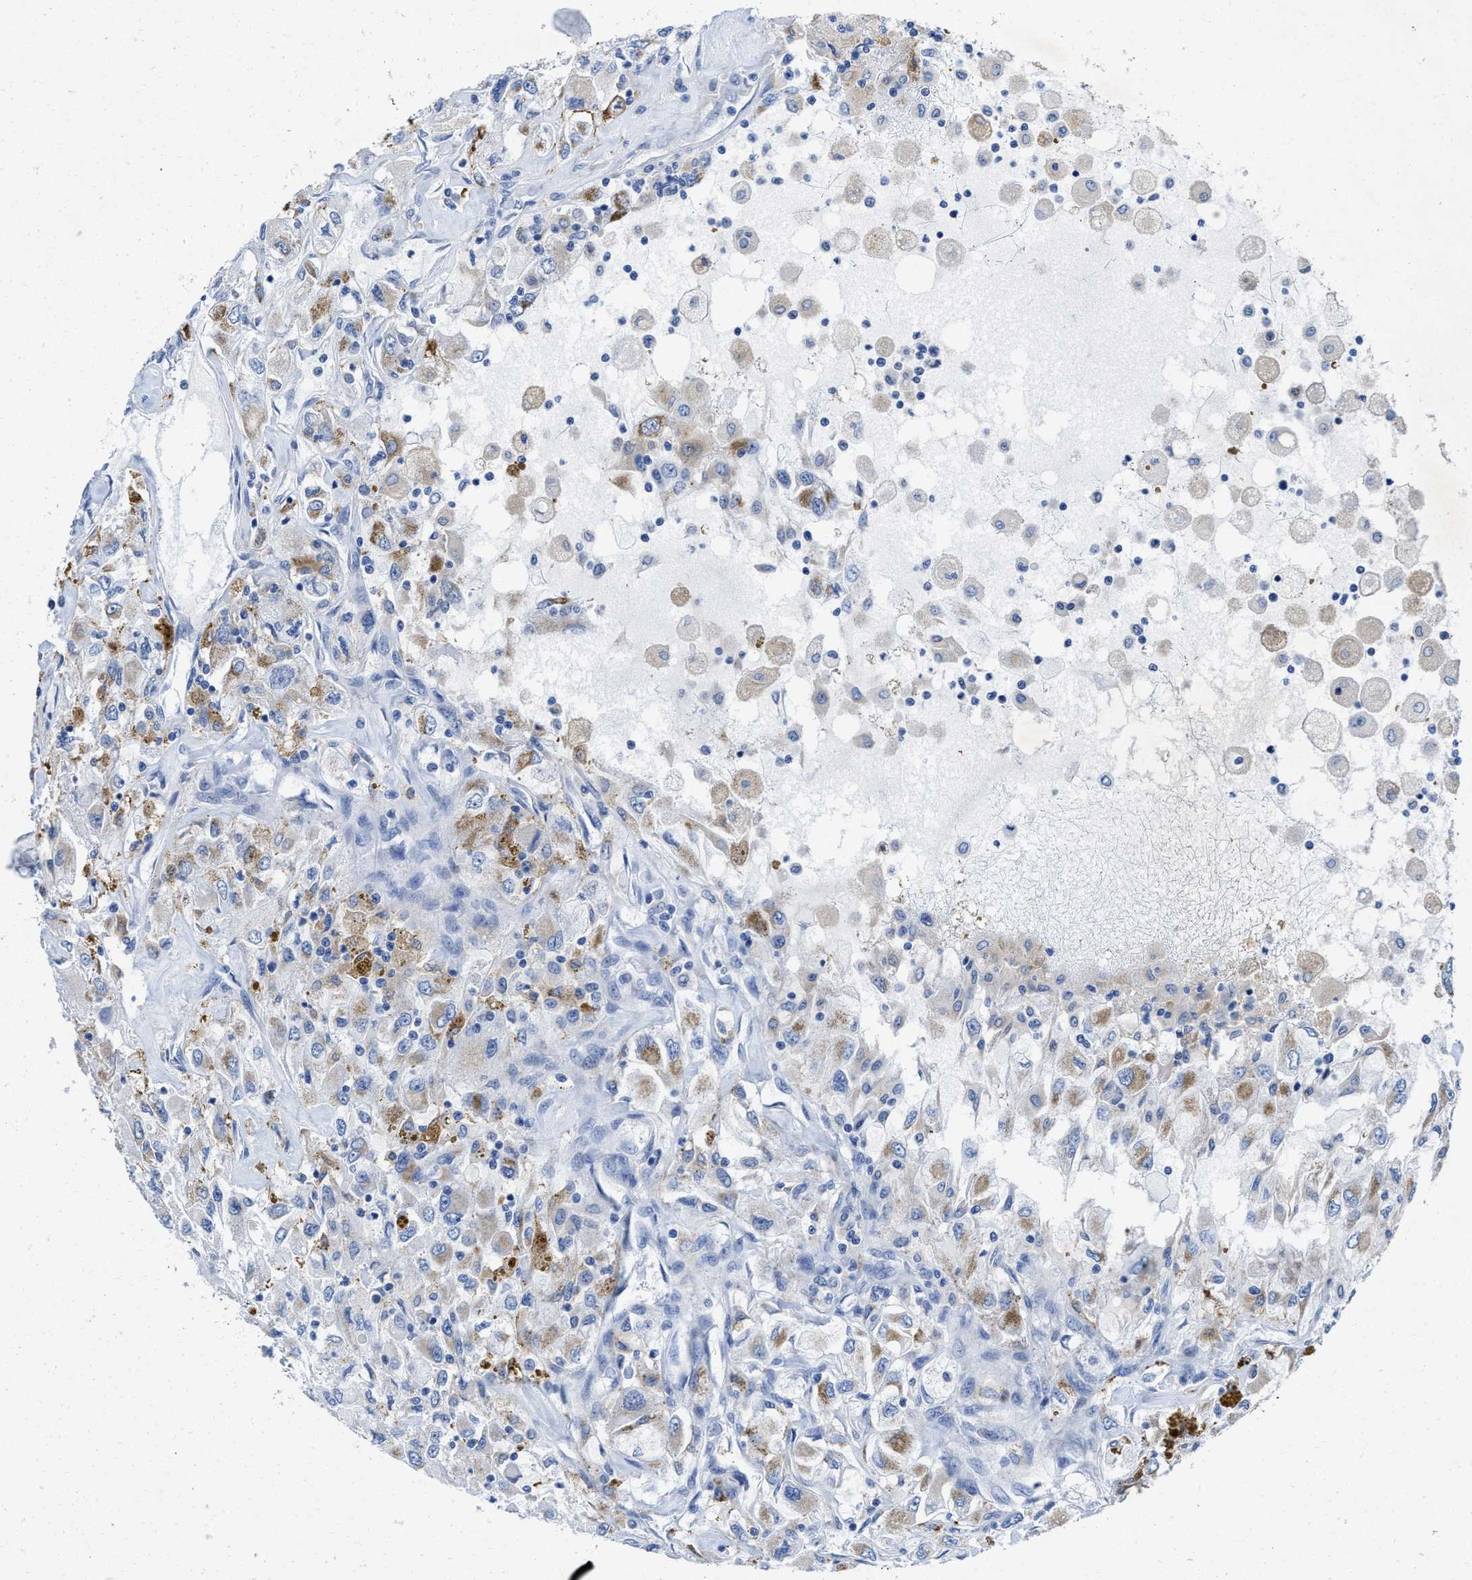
{"staining": {"intensity": "weak", "quantity": "25%-75%", "location": "cytoplasmic/membranous"}, "tissue": "renal cancer", "cell_type": "Tumor cells", "image_type": "cancer", "snomed": [{"axis": "morphology", "description": "Adenocarcinoma, NOS"}, {"axis": "topography", "description": "Kidney"}], "caption": "Adenocarcinoma (renal) was stained to show a protein in brown. There is low levels of weak cytoplasmic/membranous staining in approximately 25%-75% of tumor cells. The protein is shown in brown color, while the nuclei are stained blue.", "gene": "TBRG4", "patient": {"sex": "female", "age": 52}}